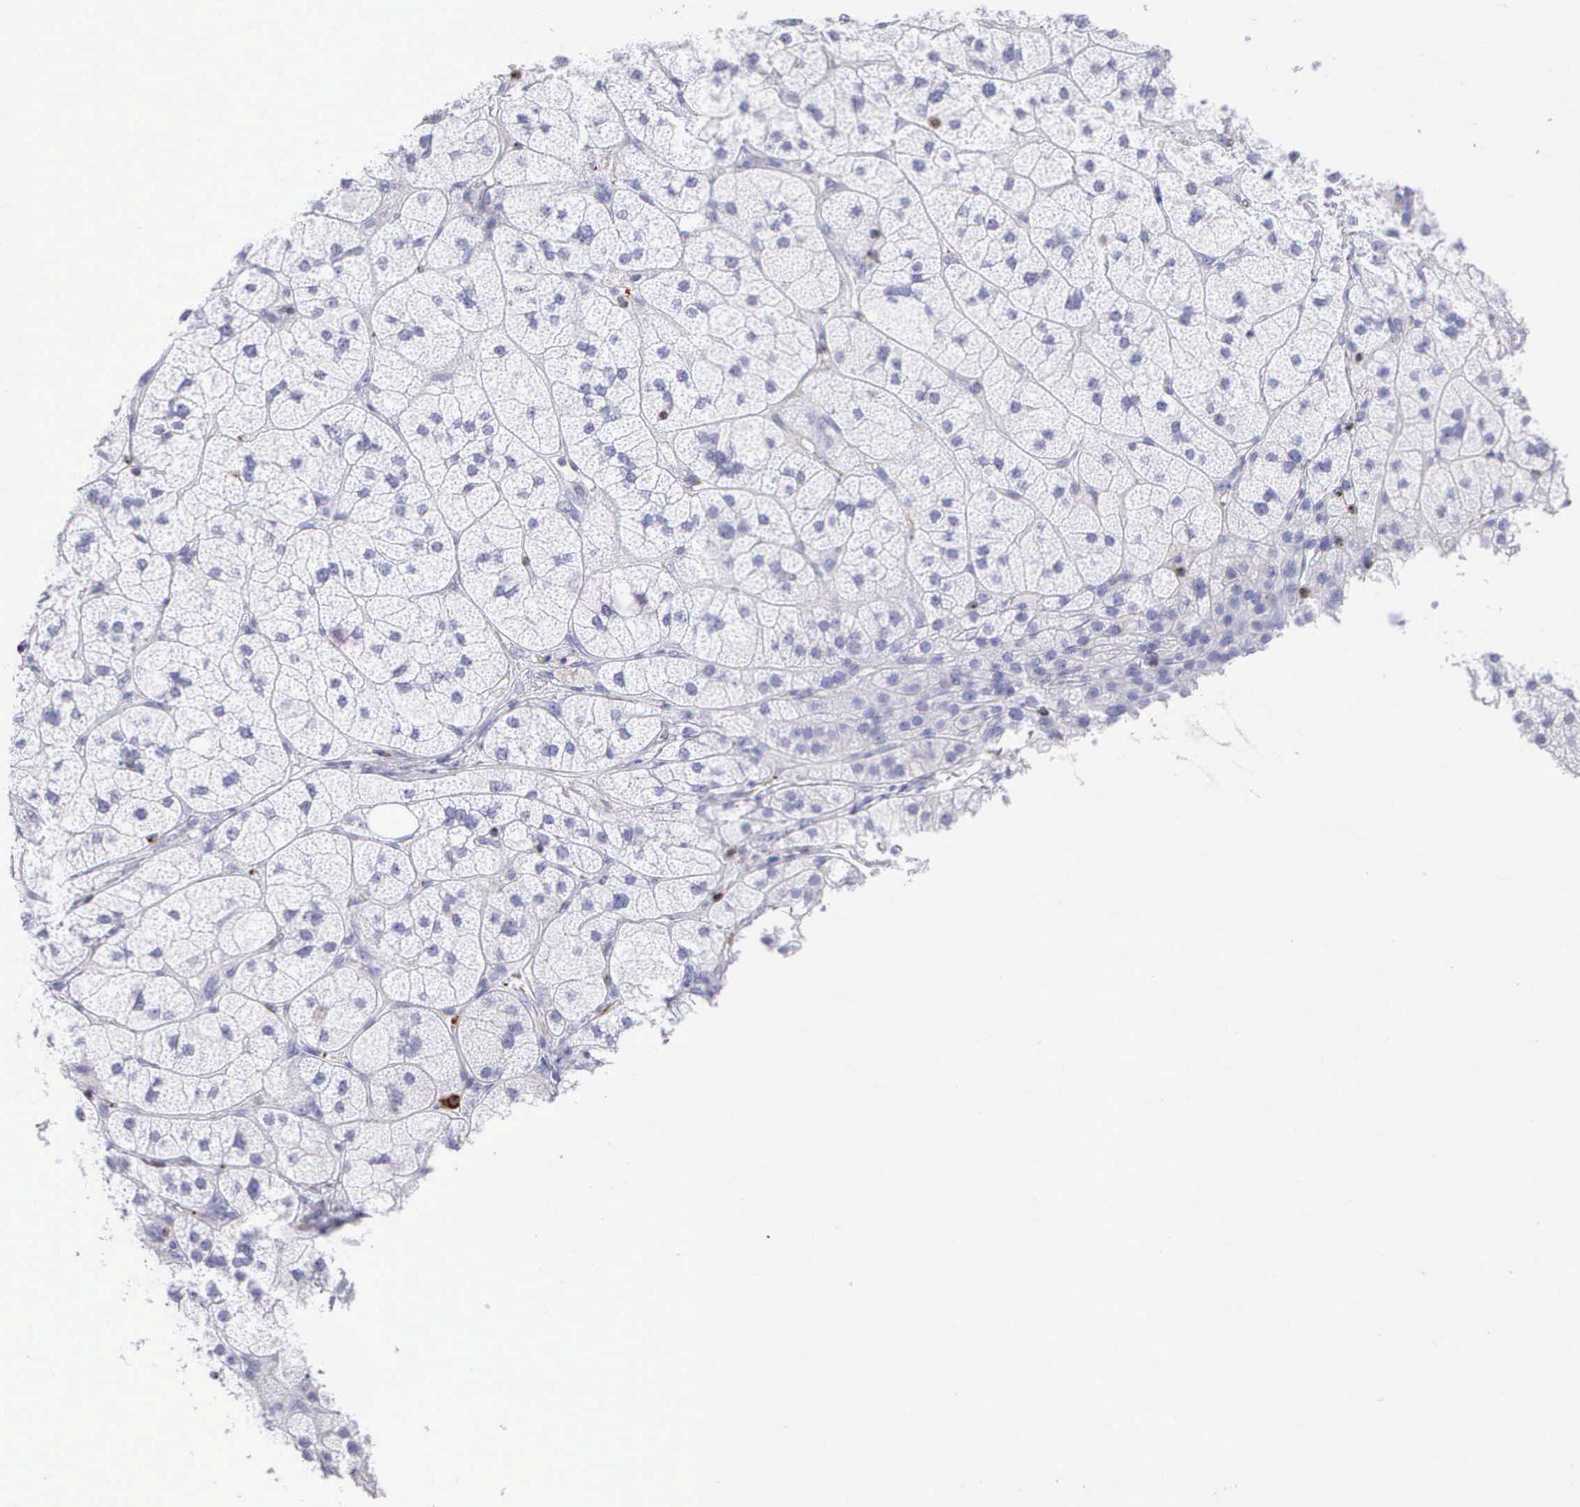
{"staining": {"intensity": "negative", "quantity": "none", "location": "none"}, "tissue": "adrenal gland", "cell_type": "Glandular cells", "image_type": "normal", "snomed": [{"axis": "morphology", "description": "Normal tissue, NOS"}, {"axis": "topography", "description": "Adrenal gland"}], "caption": "DAB (3,3'-diaminobenzidine) immunohistochemical staining of benign adrenal gland exhibits no significant staining in glandular cells. Nuclei are stained in blue.", "gene": "SRGN", "patient": {"sex": "female", "age": 60}}